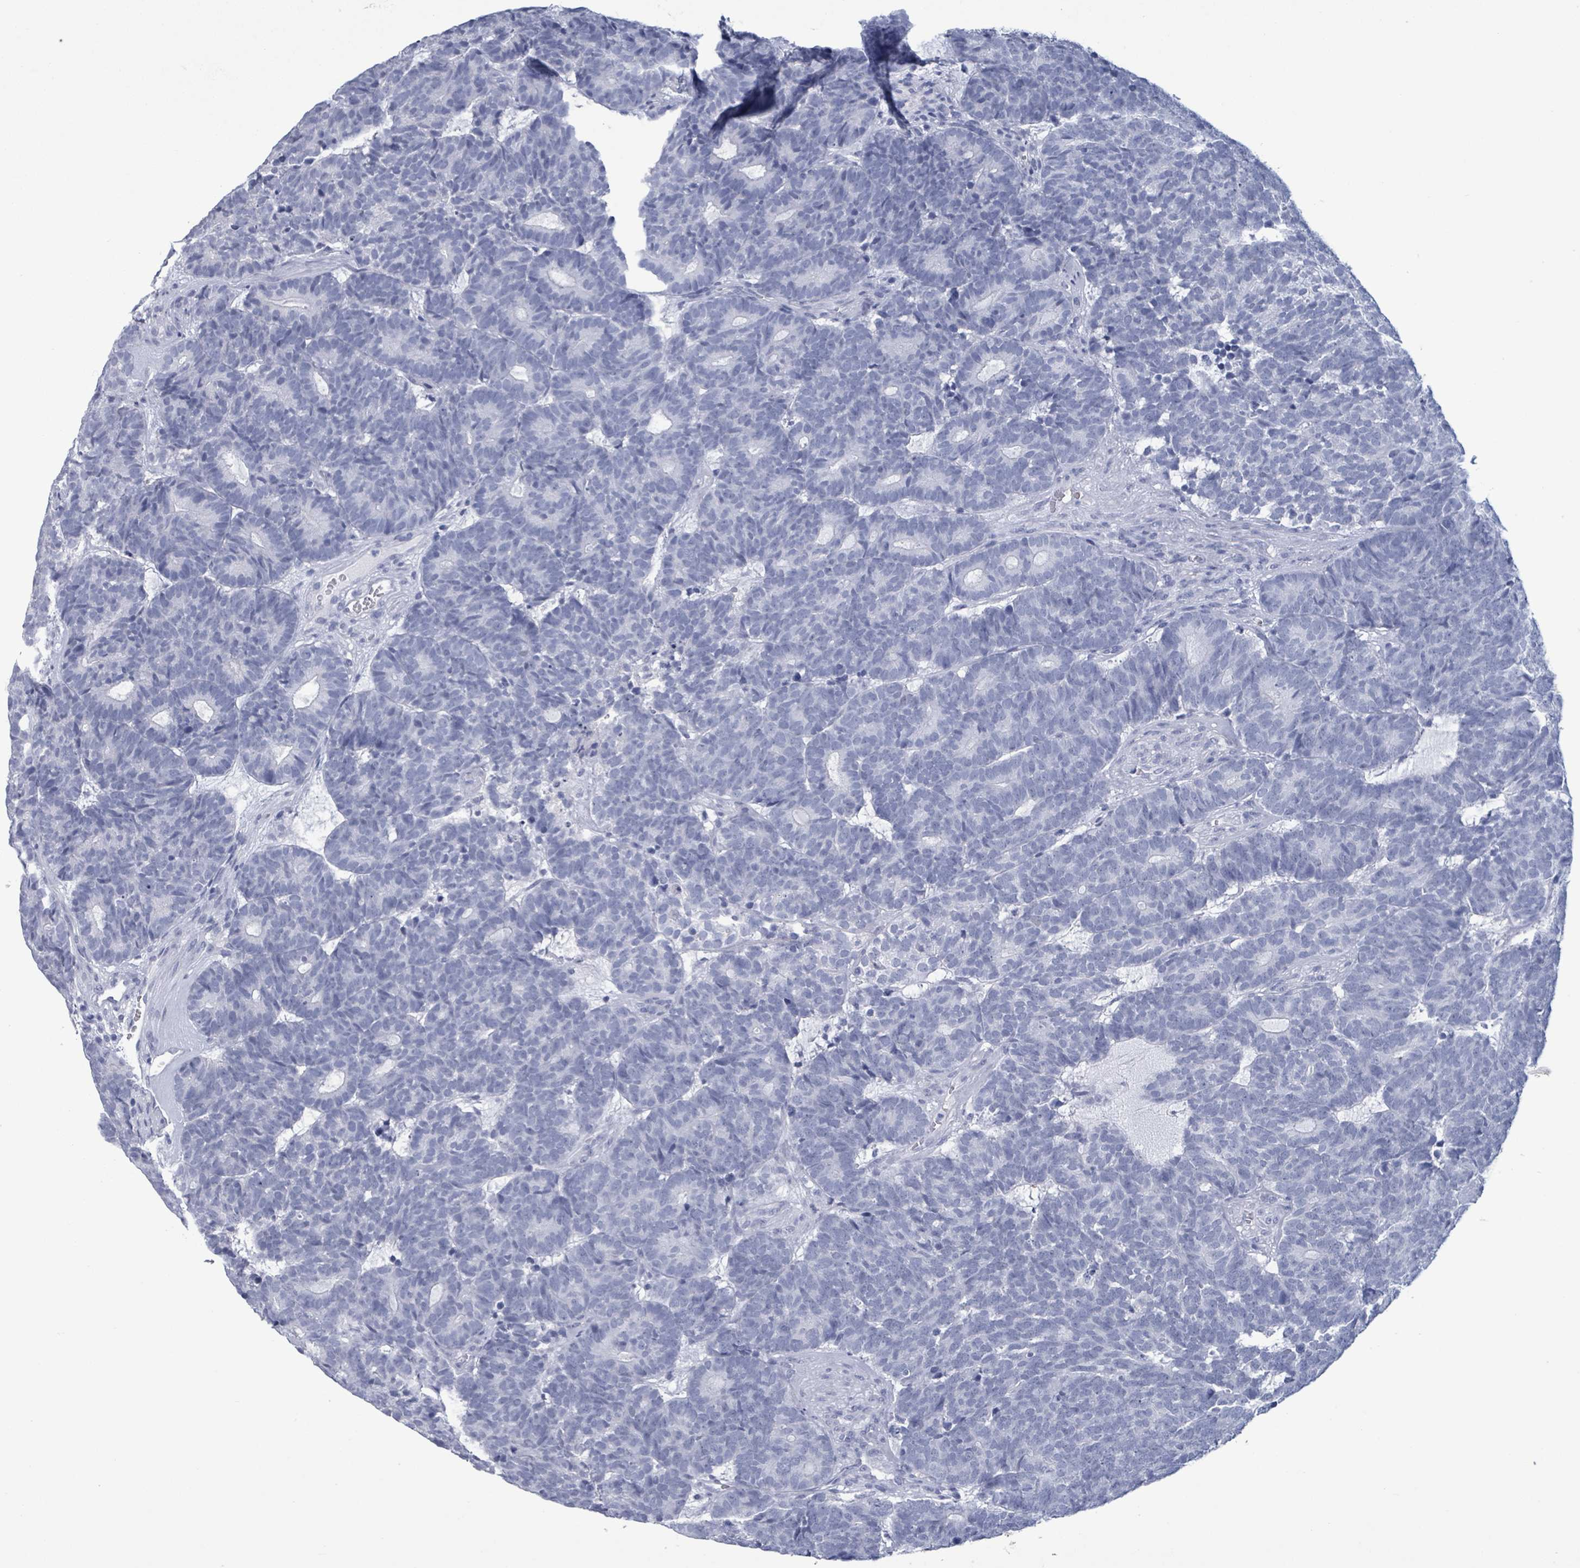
{"staining": {"intensity": "negative", "quantity": "none", "location": "none"}, "tissue": "head and neck cancer", "cell_type": "Tumor cells", "image_type": "cancer", "snomed": [{"axis": "morphology", "description": "Adenocarcinoma, NOS"}, {"axis": "topography", "description": "Head-Neck"}], "caption": "IHC photomicrograph of neoplastic tissue: head and neck adenocarcinoma stained with DAB (3,3'-diaminobenzidine) displays no significant protein expression in tumor cells.", "gene": "NKX2-1", "patient": {"sex": "female", "age": 81}}